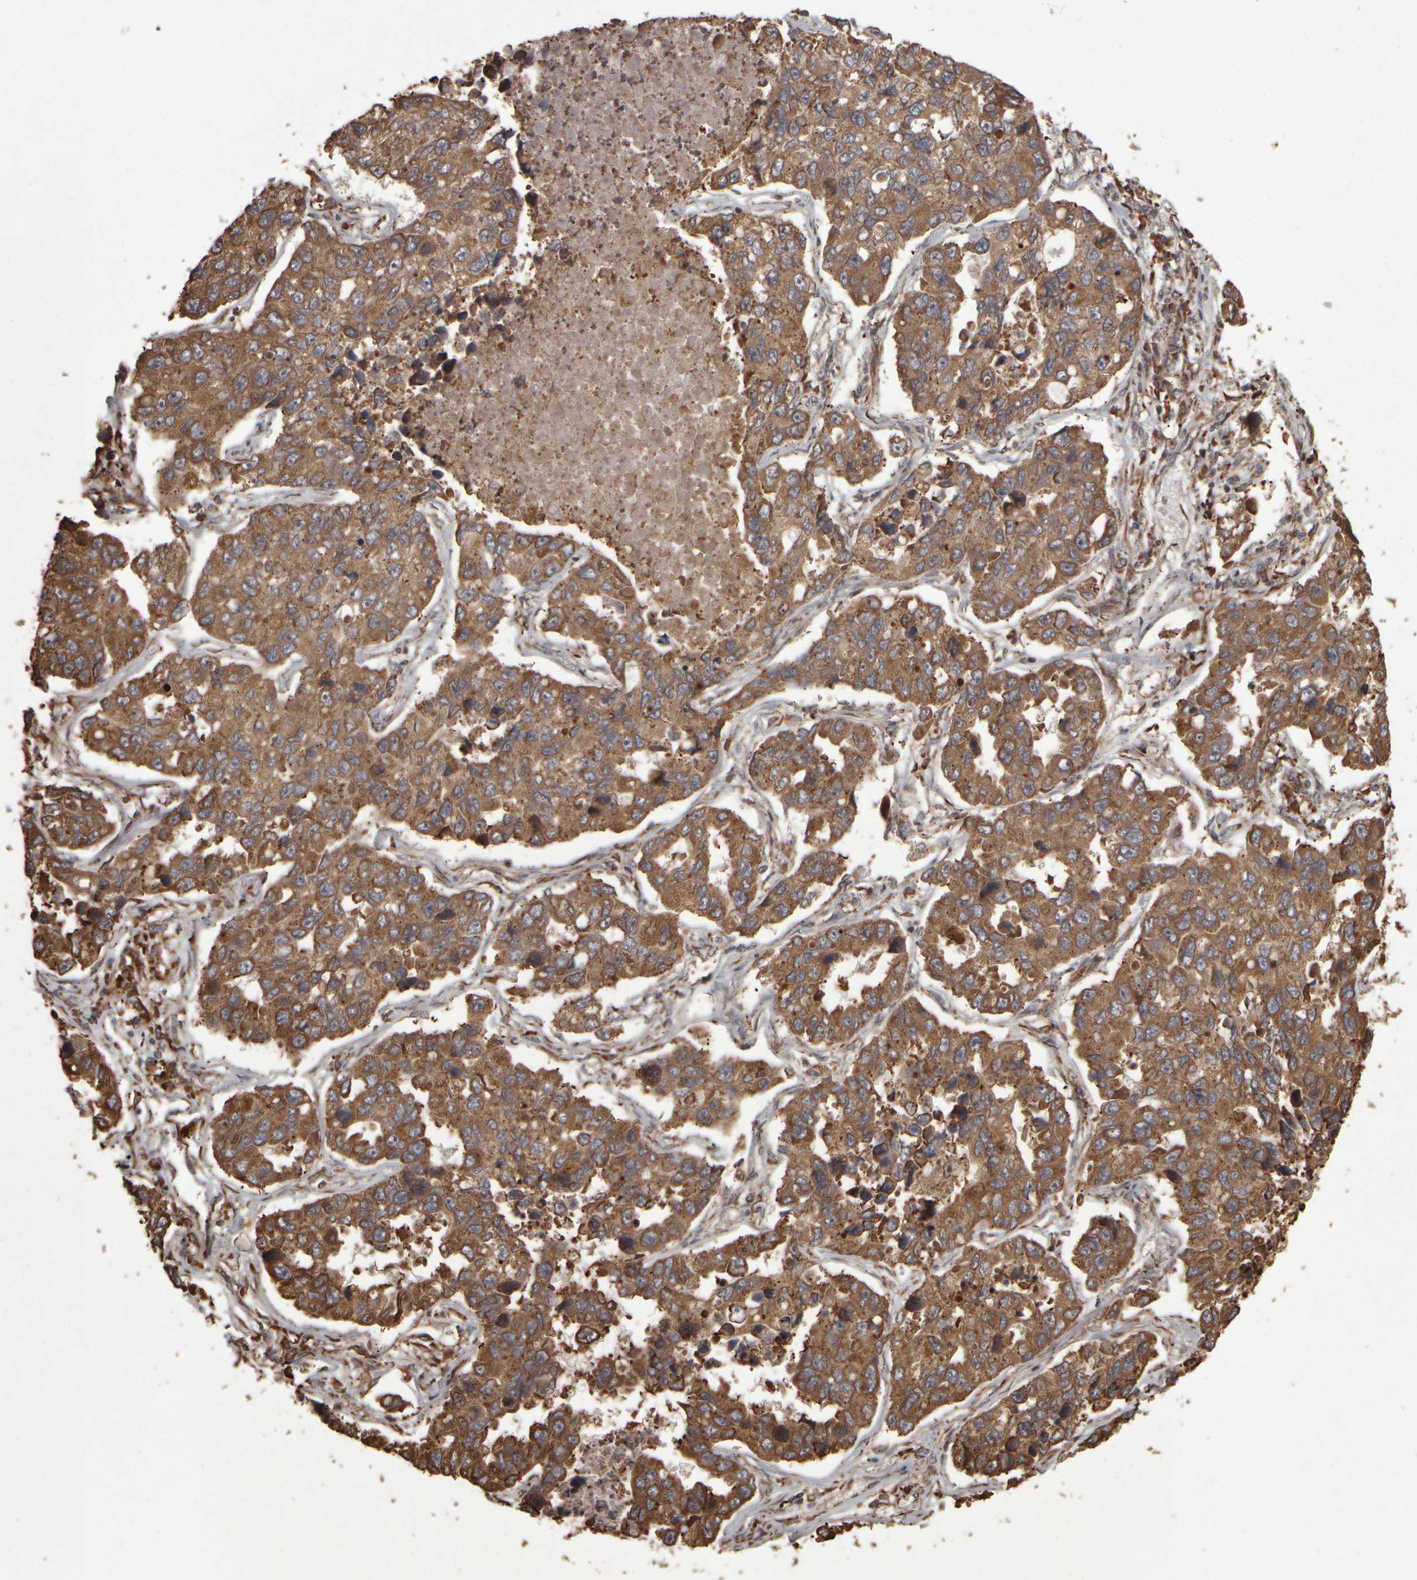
{"staining": {"intensity": "moderate", "quantity": ">75%", "location": "cytoplasmic/membranous"}, "tissue": "lung cancer", "cell_type": "Tumor cells", "image_type": "cancer", "snomed": [{"axis": "morphology", "description": "Adenocarcinoma, NOS"}, {"axis": "topography", "description": "Lung"}], "caption": "Lung cancer (adenocarcinoma) was stained to show a protein in brown. There is medium levels of moderate cytoplasmic/membranous expression in about >75% of tumor cells. Ihc stains the protein of interest in brown and the nuclei are stained blue.", "gene": "AGBL3", "patient": {"sex": "male", "age": 64}}